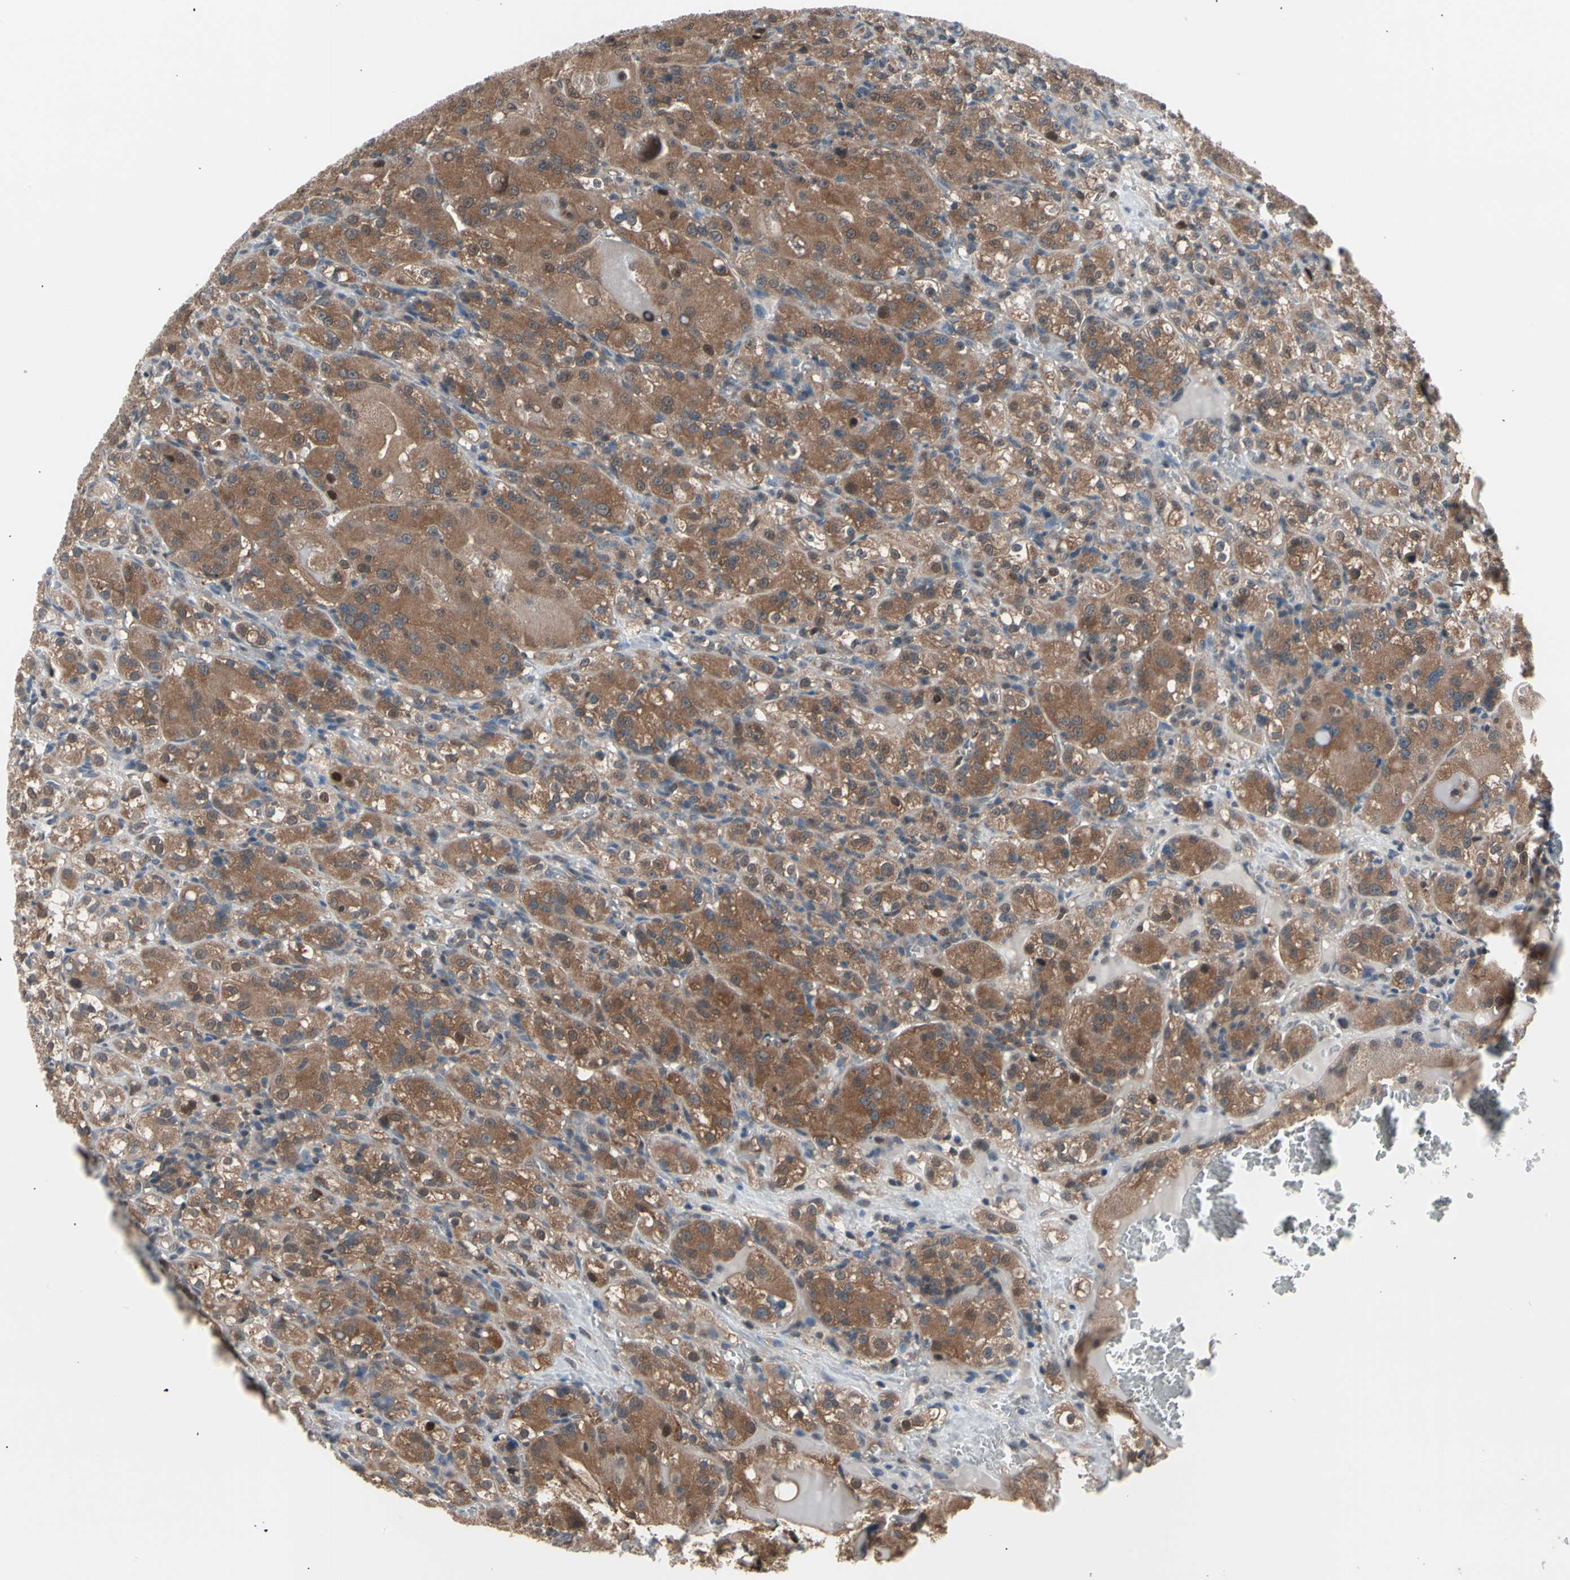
{"staining": {"intensity": "moderate", "quantity": ">75%", "location": "cytoplasmic/membranous,nuclear"}, "tissue": "renal cancer", "cell_type": "Tumor cells", "image_type": "cancer", "snomed": [{"axis": "morphology", "description": "Normal tissue, NOS"}, {"axis": "morphology", "description": "Adenocarcinoma, NOS"}, {"axis": "topography", "description": "Kidney"}], "caption": "Immunohistochemistry (IHC) staining of renal cancer (adenocarcinoma), which exhibits medium levels of moderate cytoplasmic/membranous and nuclear staining in approximately >75% of tumor cells indicating moderate cytoplasmic/membranous and nuclear protein expression. The staining was performed using DAB (3,3'-diaminobenzidine) (brown) for protein detection and nuclei were counterstained in hematoxylin (blue).", "gene": "PSMA2", "patient": {"sex": "male", "age": 61}}